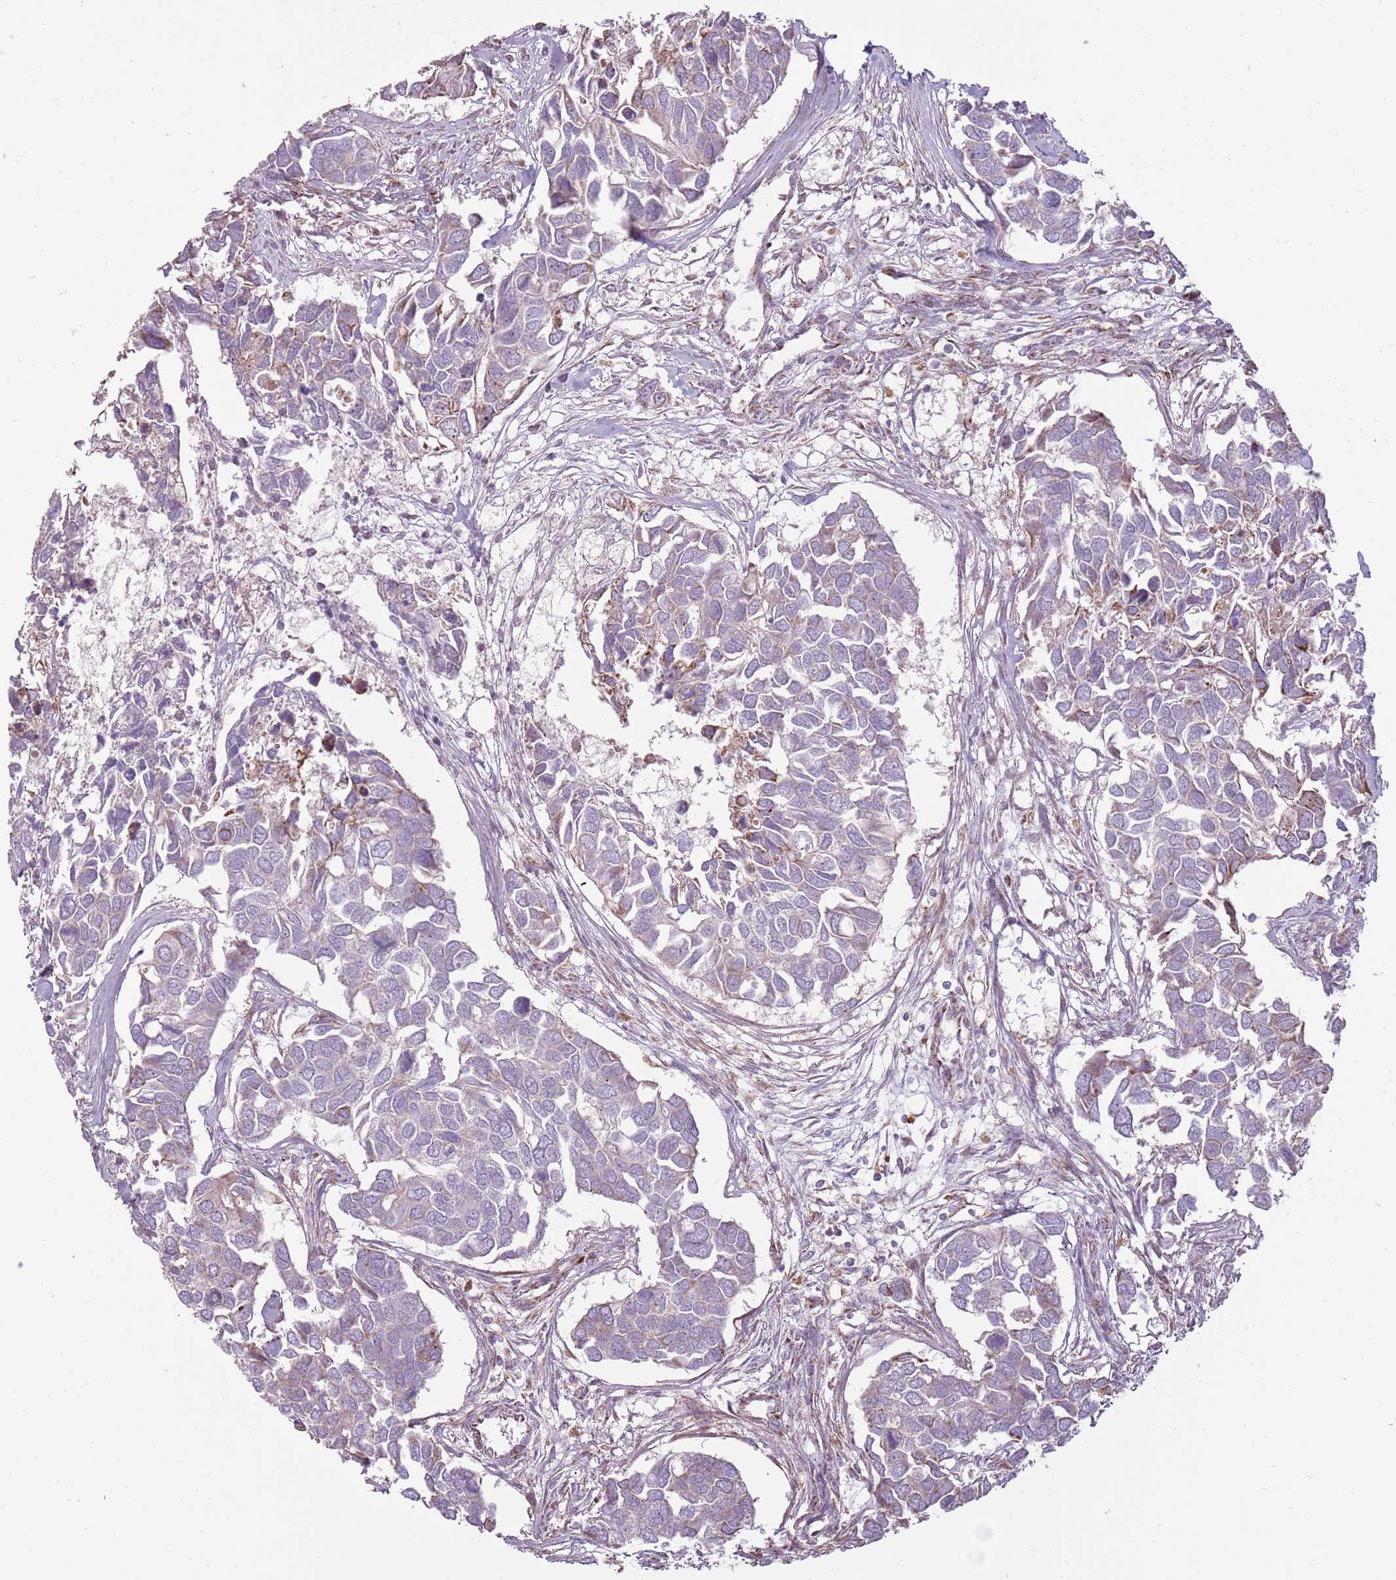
{"staining": {"intensity": "weak", "quantity": "25%-75%", "location": "cytoplasmic/membranous"}, "tissue": "breast cancer", "cell_type": "Tumor cells", "image_type": "cancer", "snomed": [{"axis": "morphology", "description": "Duct carcinoma"}, {"axis": "topography", "description": "Breast"}], "caption": "Protein expression analysis of human invasive ductal carcinoma (breast) reveals weak cytoplasmic/membranous expression in approximately 25%-75% of tumor cells.", "gene": "ZNF530", "patient": {"sex": "female", "age": 83}}